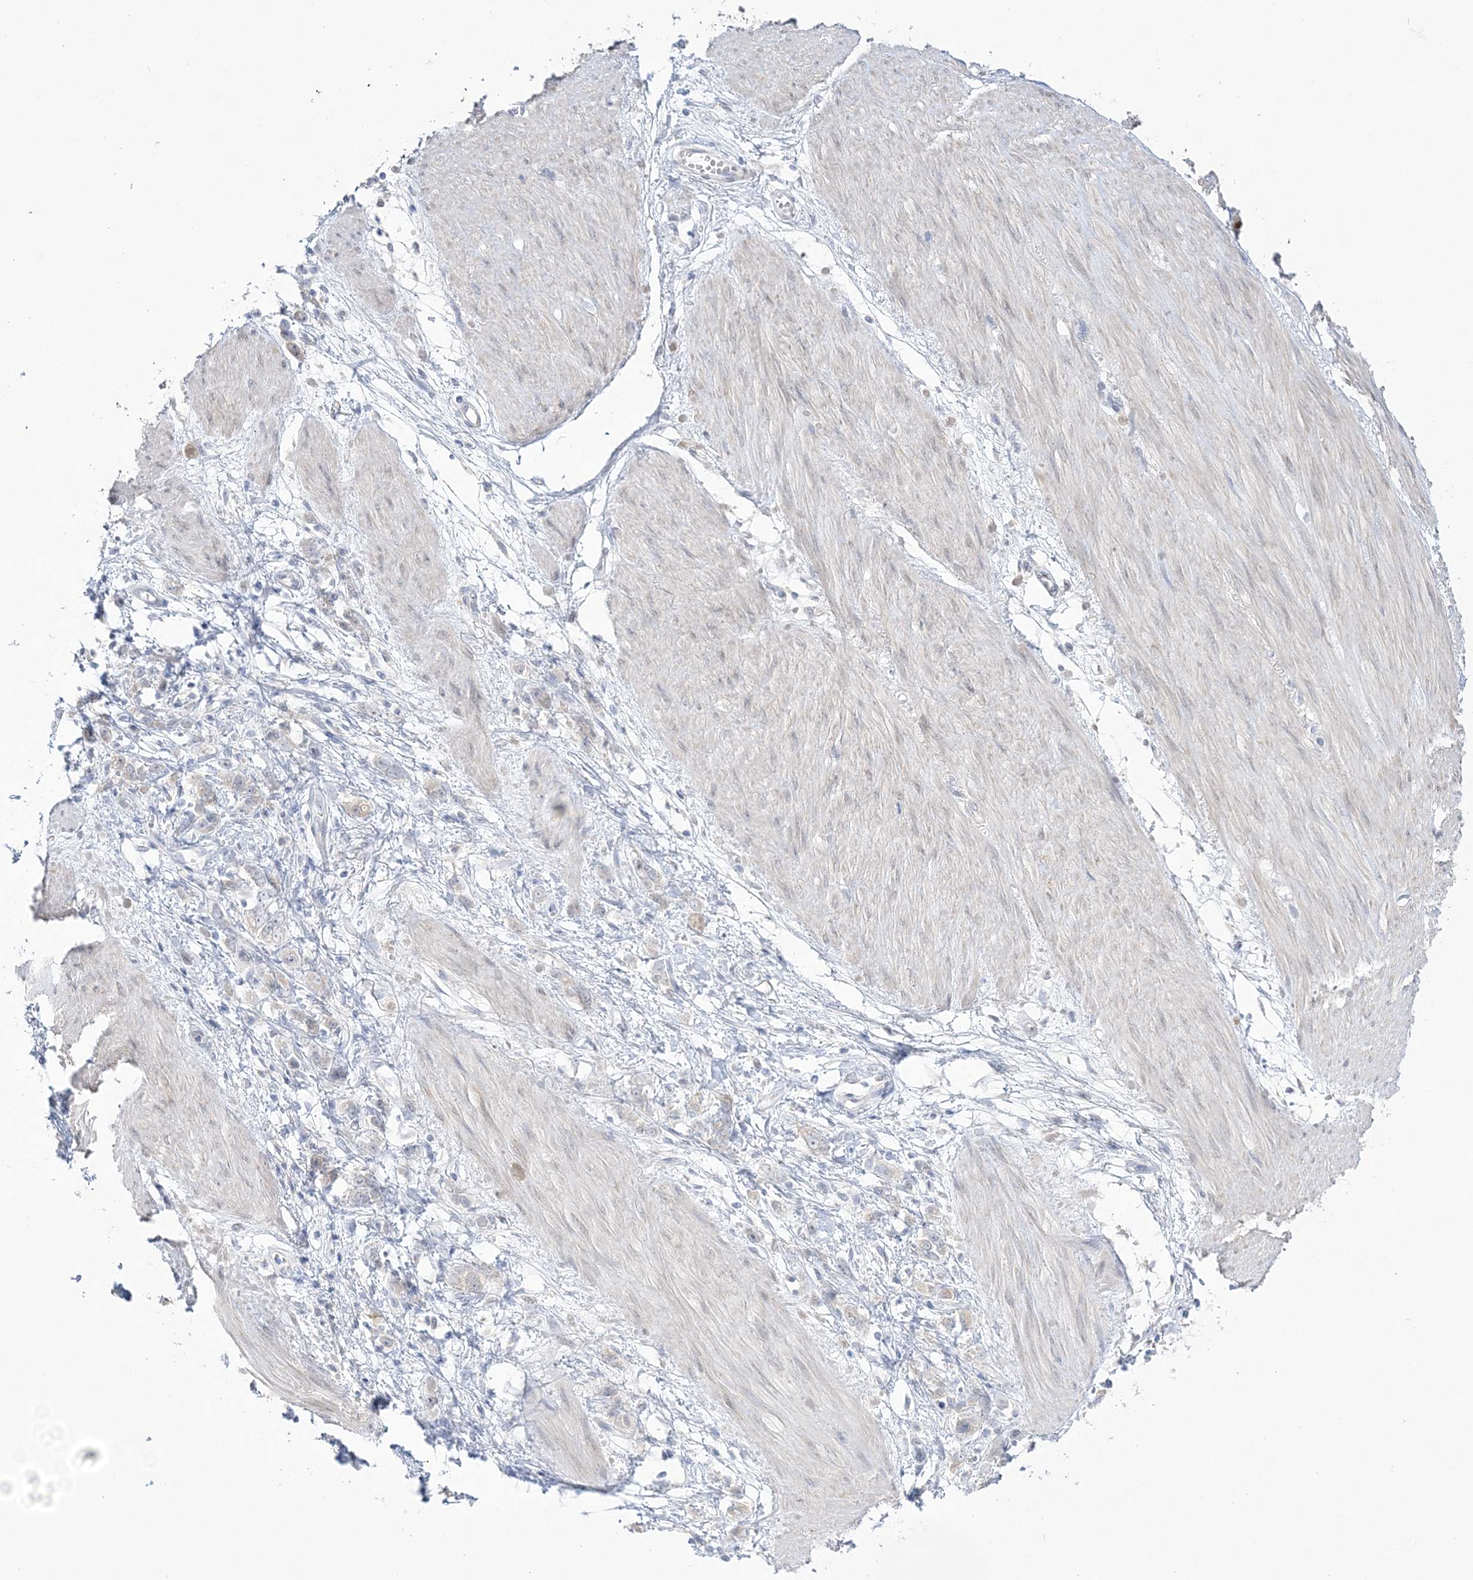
{"staining": {"intensity": "negative", "quantity": "none", "location": "none"}, "tissue": "stomach cancer", "cell_type": "Tumor cells", "image_type": "cancer", "snomed": [{"axis": "morphology", "description": "Adenocarcinoma, NOS"}, {"axis": "topography", "description": "Stomach"}], "caption": "Immunohistochemical staining of human stomach adenocarcinoma shows no significant positivity in tumor cells.", "gene": "PCBD1", "patient": {"sex": "female", "age": 76}}